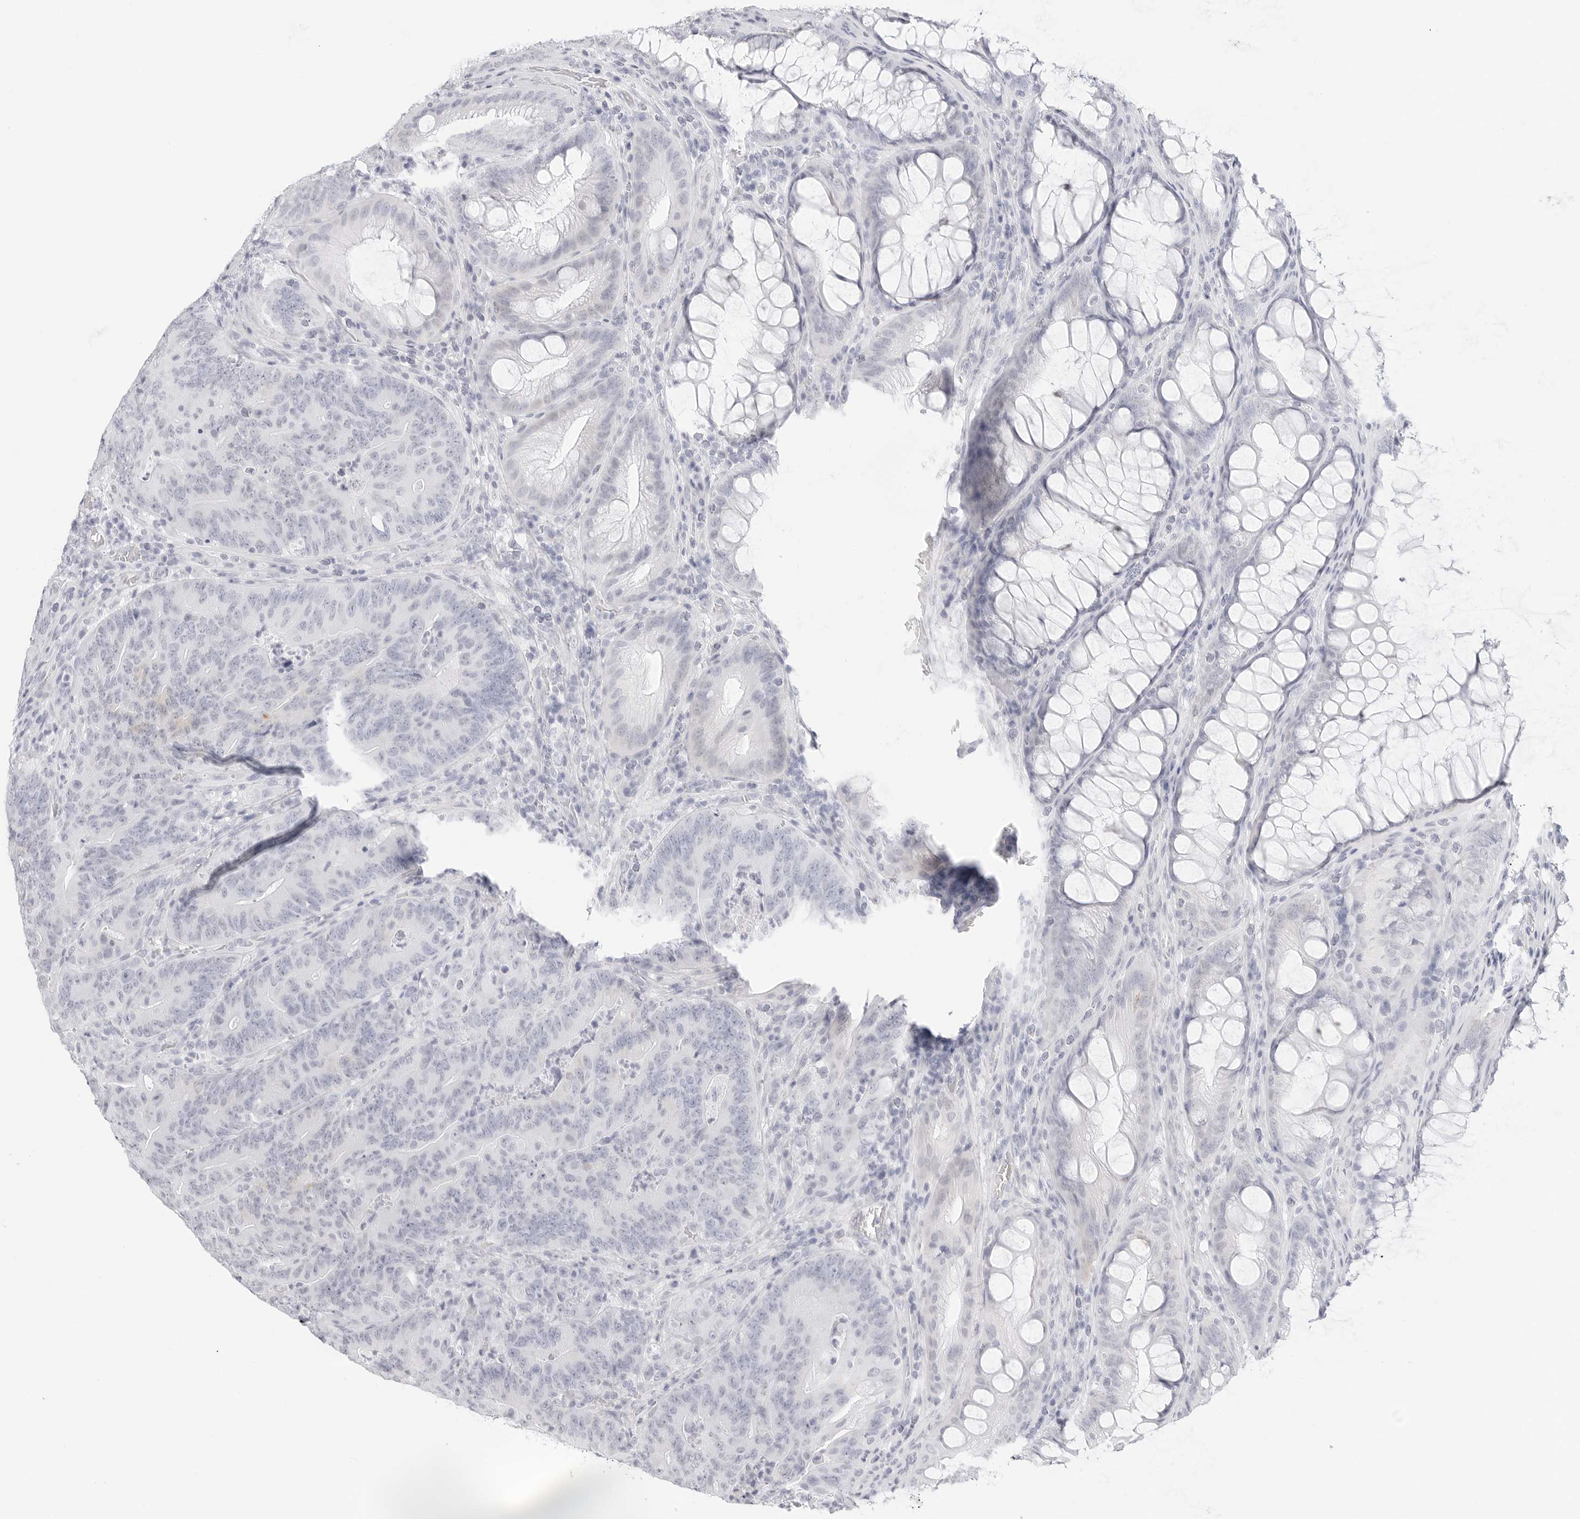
{"staining": {"intensity": "moderate", "quantity": "25%-75%", "location": "cytoplasmic/membranous"}, "tissue": "colorectal cancer", "cell_type": "Tumor cells", "image_type": "cancer", "snomed": [{"axis": "morphology", "description": "Normal tissue, NOS"}, {"axis": "topography", "description": "Colon"}], "caption": "Tumor cells reveal moderate cytoplasmic/membranous positivity in about 25%-75% of cells in colorectal cancer. Using DAB (brown) and hematoxylin (blue) stains, captured at high magnification using brightfield microscopy.", "gene": "HMGCS2", "patient": {"sex": "female", "age": 82}}